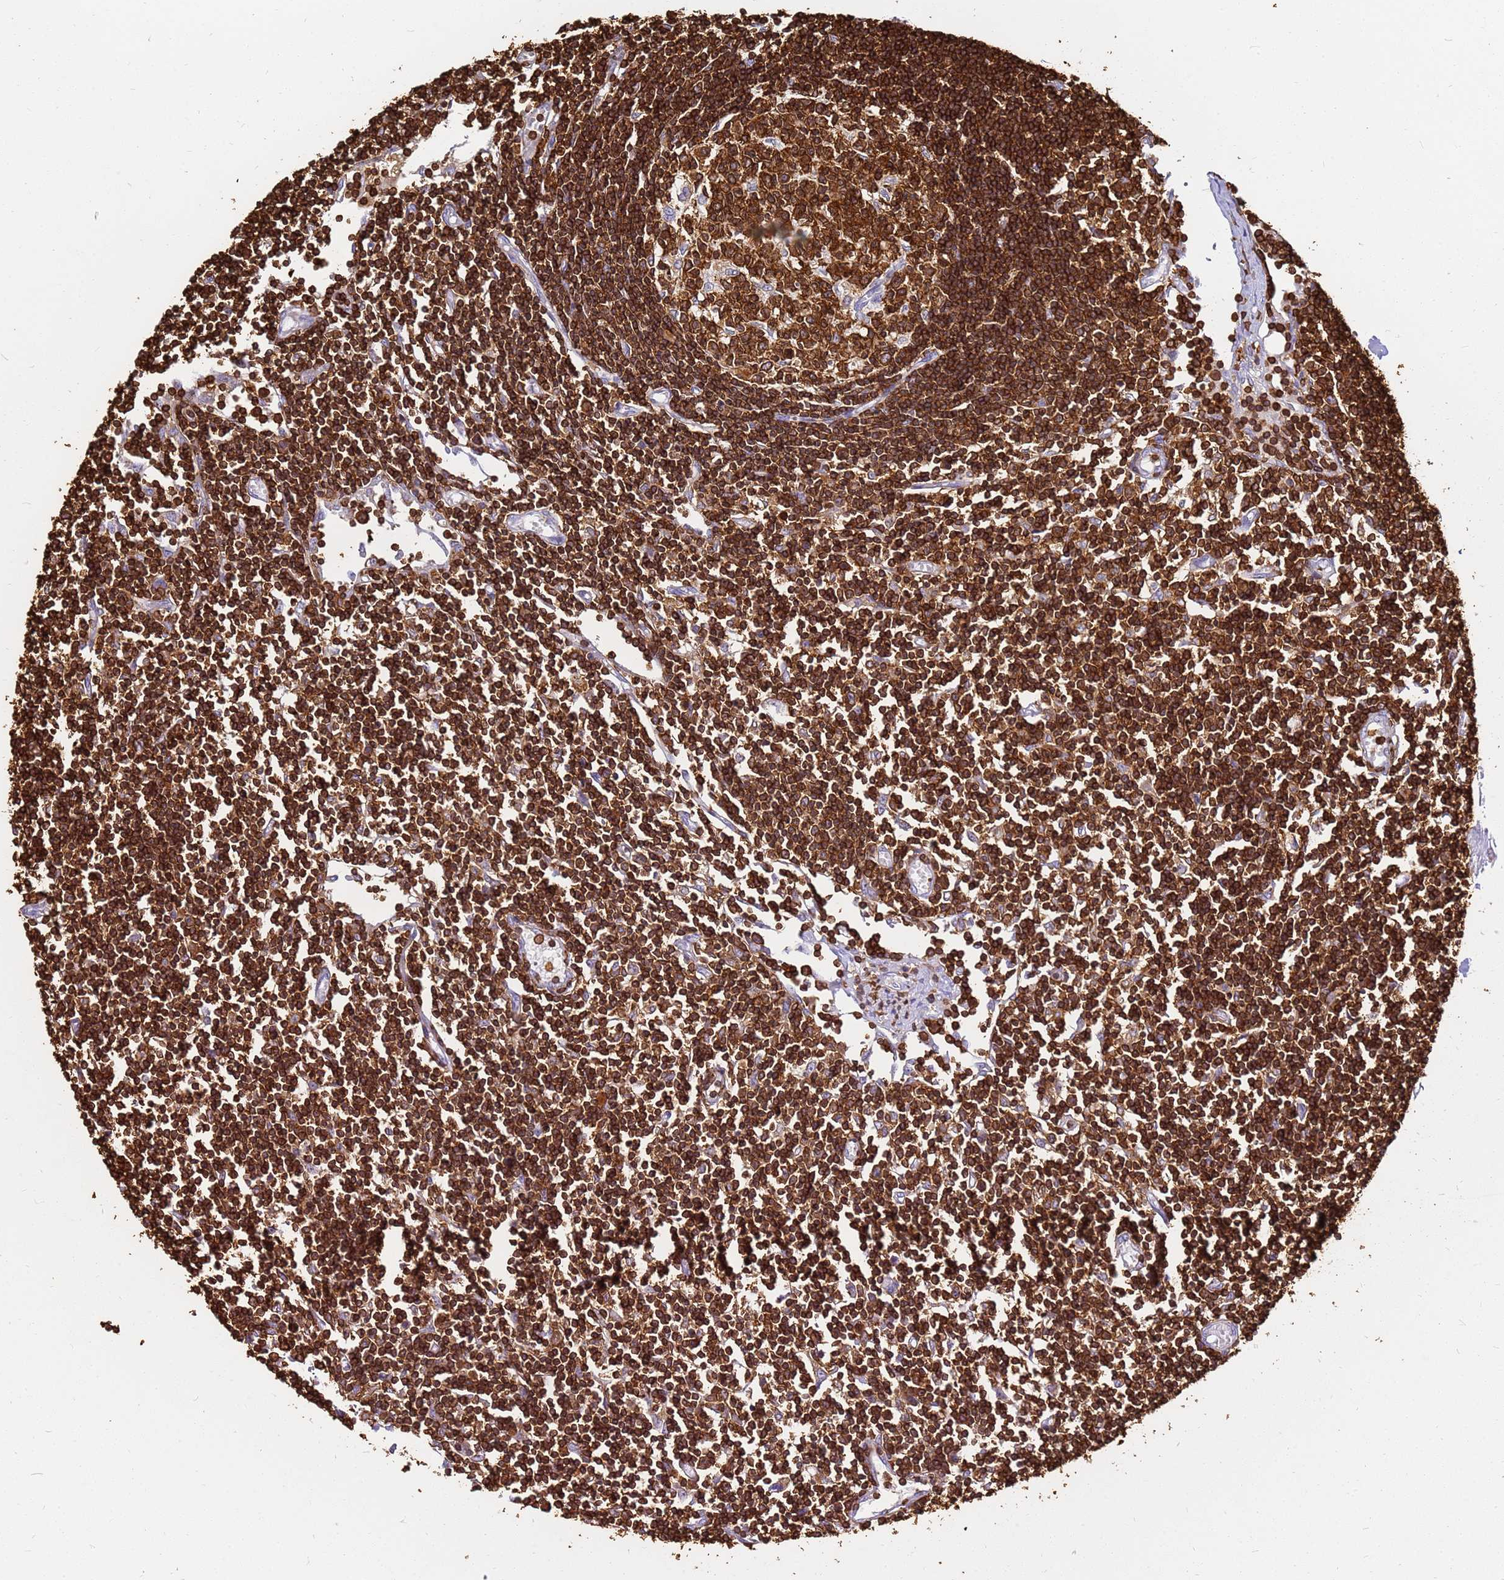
{"staining": {"intensity": "strong", "quantity": ">75%", "location": "cytoplasmic/membranous"}, "tissue": "lymph node", "cell_type": "Germinal center cells", "image_type": "normal", "snomed": [{"axis": "morphology", "description": "Normal tissue, NOS"}, {"axis": "topography", "description": "Lymph node"}], "caption": "Protein expression analysis of unremarkable human lymph node reveals strong cytoplasmic/membranous positivity in approximately >75% of germinal center cells. The staining is performed using DAB (3,3'-diaminobenzidine) brown chromogen to label protein expression. The nuclei are counter-stained blue using hematoxylin.", "gene": "CORO1A", "patient": {"sex": "female", "age": 11}}